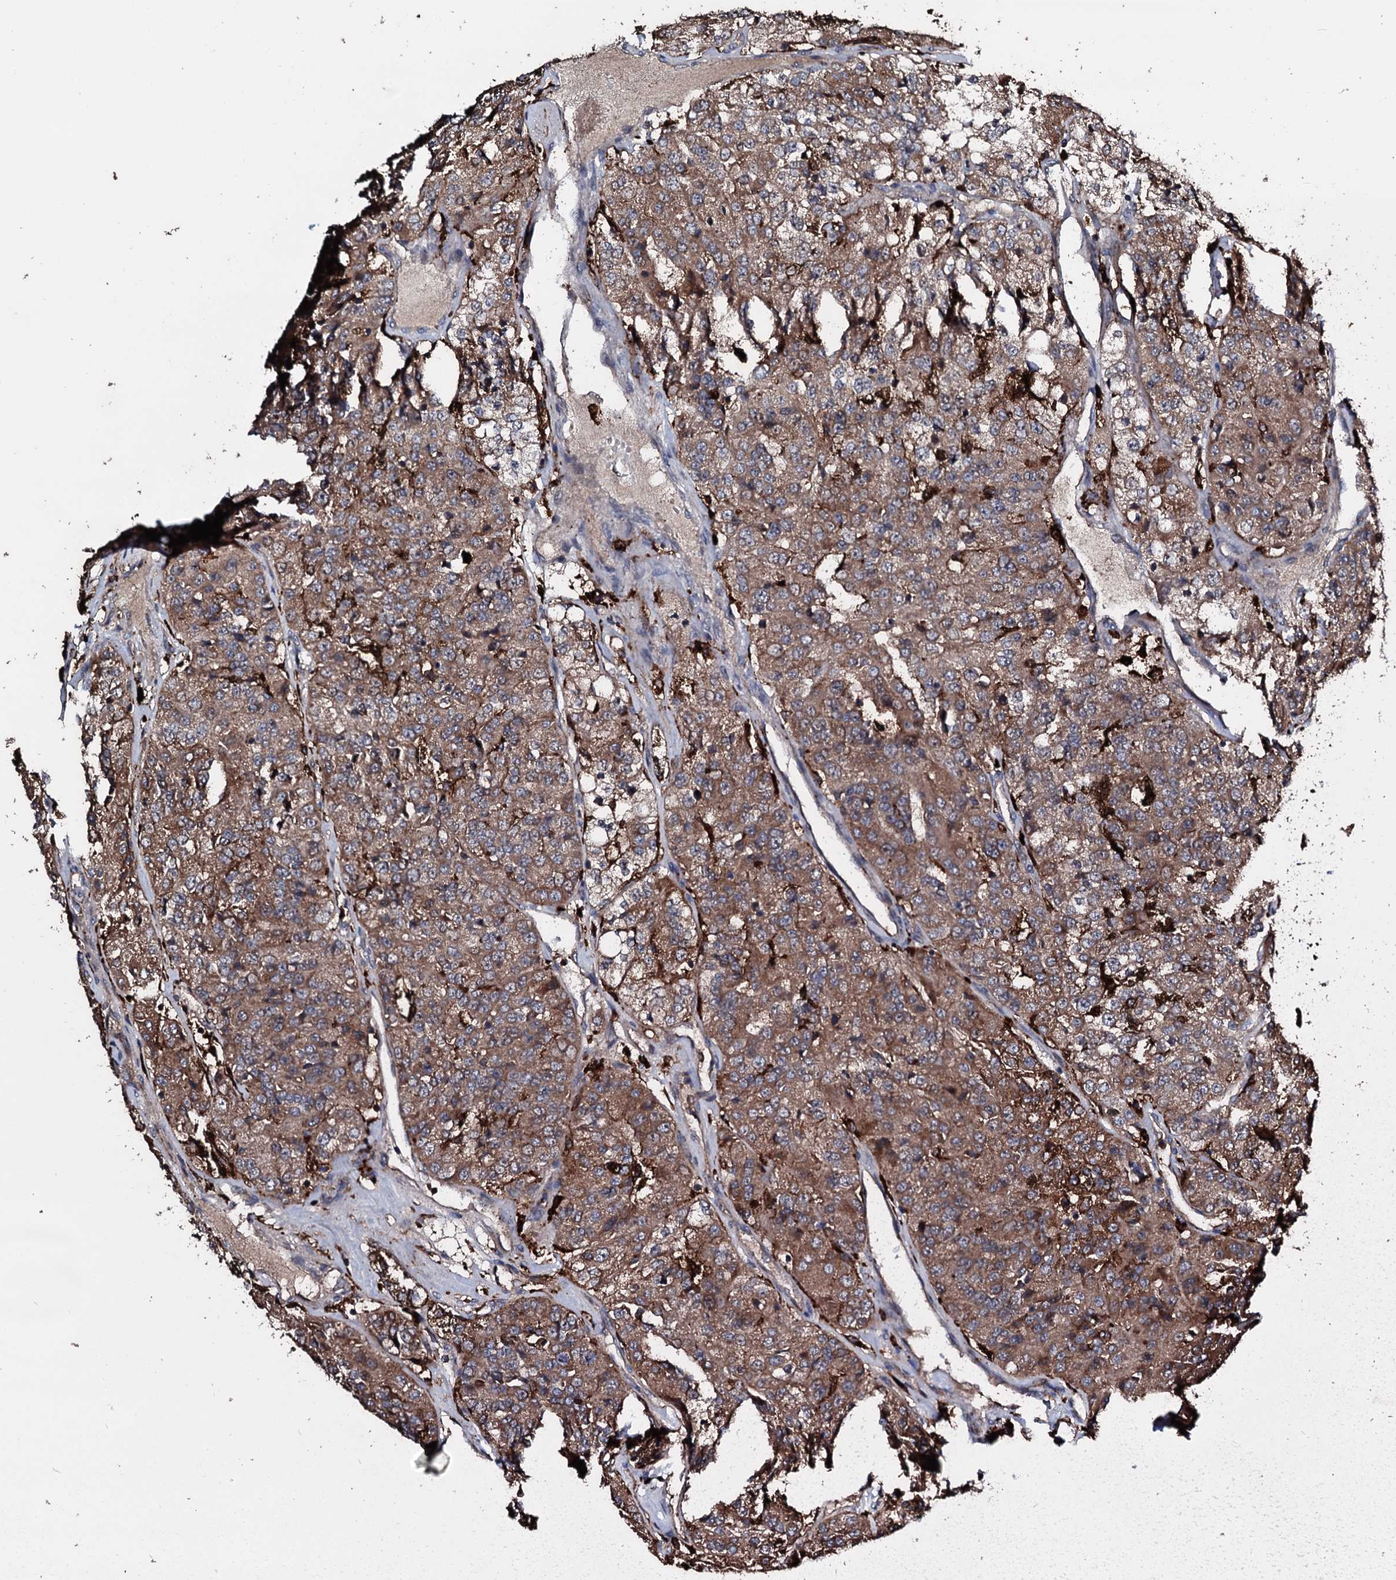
{"staining": {"intensity": "moderate", "quantity": ">75%", "location": "cytoplasmic/membranous"}, "tissue": "renal cancer", "cell_type": "Tumor cells", "image_type": "cancer", "snomed": [{"axis": "morphology", "description": "Adenocarcinoma, NOS"}, {"axis": "topography", "description": "Kidney"}], "caption": "A brown stain highlights moderate cytoplasmic/membranous staining of a protein in human renal cancer (adenocarcinoma) tumor cells. The staining is performed using DAB (3,3'-diaminobenzidine) brown chromogen to label protein expression. The nuclei are counter-stained blue using hematoxylin.", "gene": "TPGS2", "patient": {"sex": "female", "age": 63}}